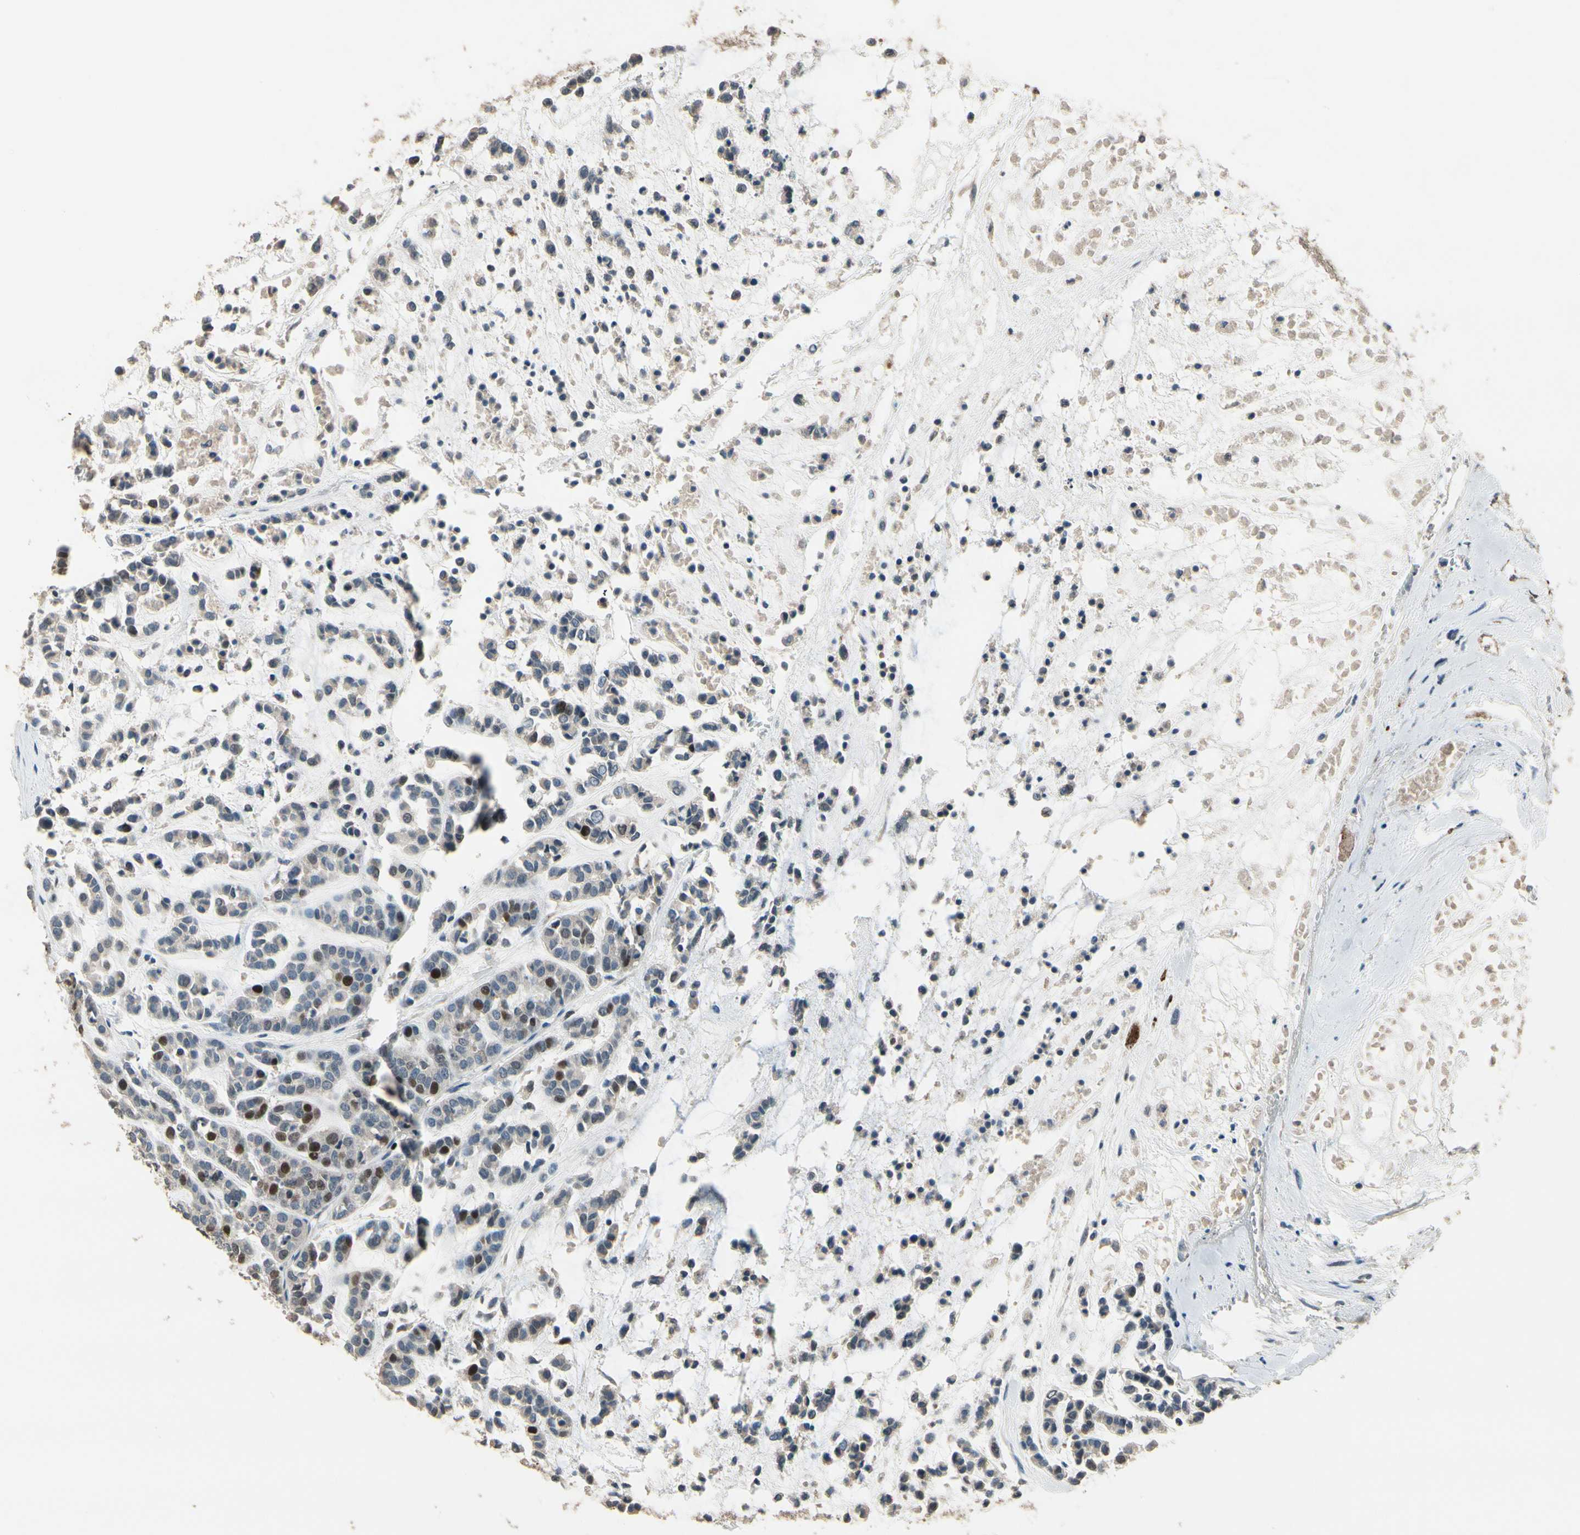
{"staining": {"intensity": "strong", "quantity": "<25%", "location": "nuclear"}, "tissue": "head and neck cancer", "cell_type": "Tumor cells", "image_type": "cancer", "snomed": [{"axis": "morphology", "description": "Adenocarcinoma, NOS"}, {"axis": "morphology", "description": "Adenoma, NOS"}, {"axis": "topography", "description": "Head-Neck"}], "caption": "Immunohistochemistry (IHC) micrograph of human adenoma (head and neck) stained for a protein (brown), which reveals medium levels of strong nuclear expression in about <25% of tumor cells.", "gene": "ZKSCAN4", "patient": {"sex": "female", "age": 55}}